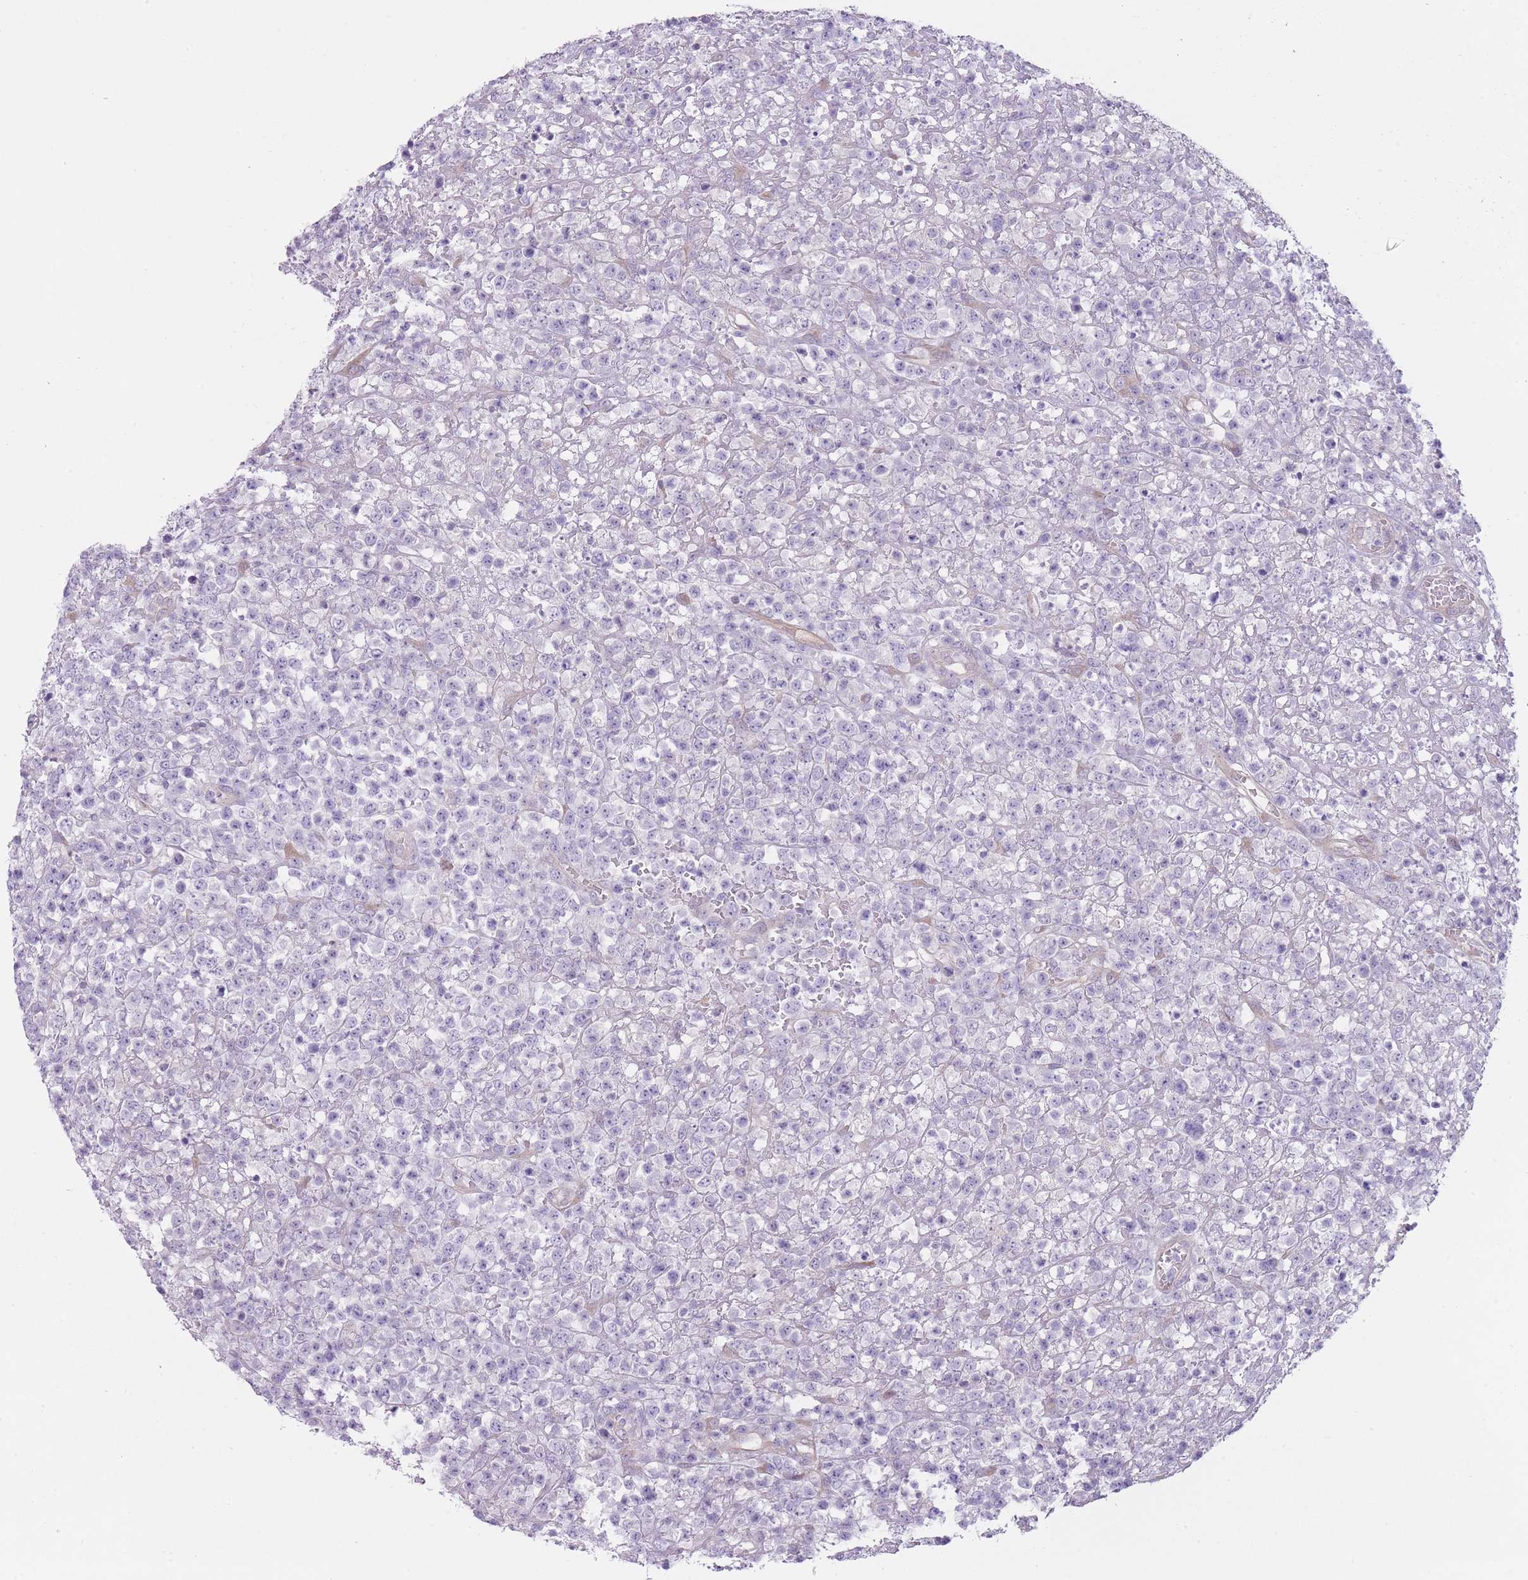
{"staining": {"intensity": "negative", "quantity": "none", "location": "none"}, "tissue": "lymphoma", "cell_type": "Tumor cells", "image_type": "cancer", "snomed": [{"axis": "morphology", "description": "Malignant lymphoma, non-Hodgkin's type, High grade"}, {"axis": "topography", "description": "Colon"}], "caption": "This is a histopathology image of immunohistochemistry staining of lymphoma, which shows no positivity in tumor cells.", "gene": "PGRMC2", "patient": {"sex": "female", "age": 53}}